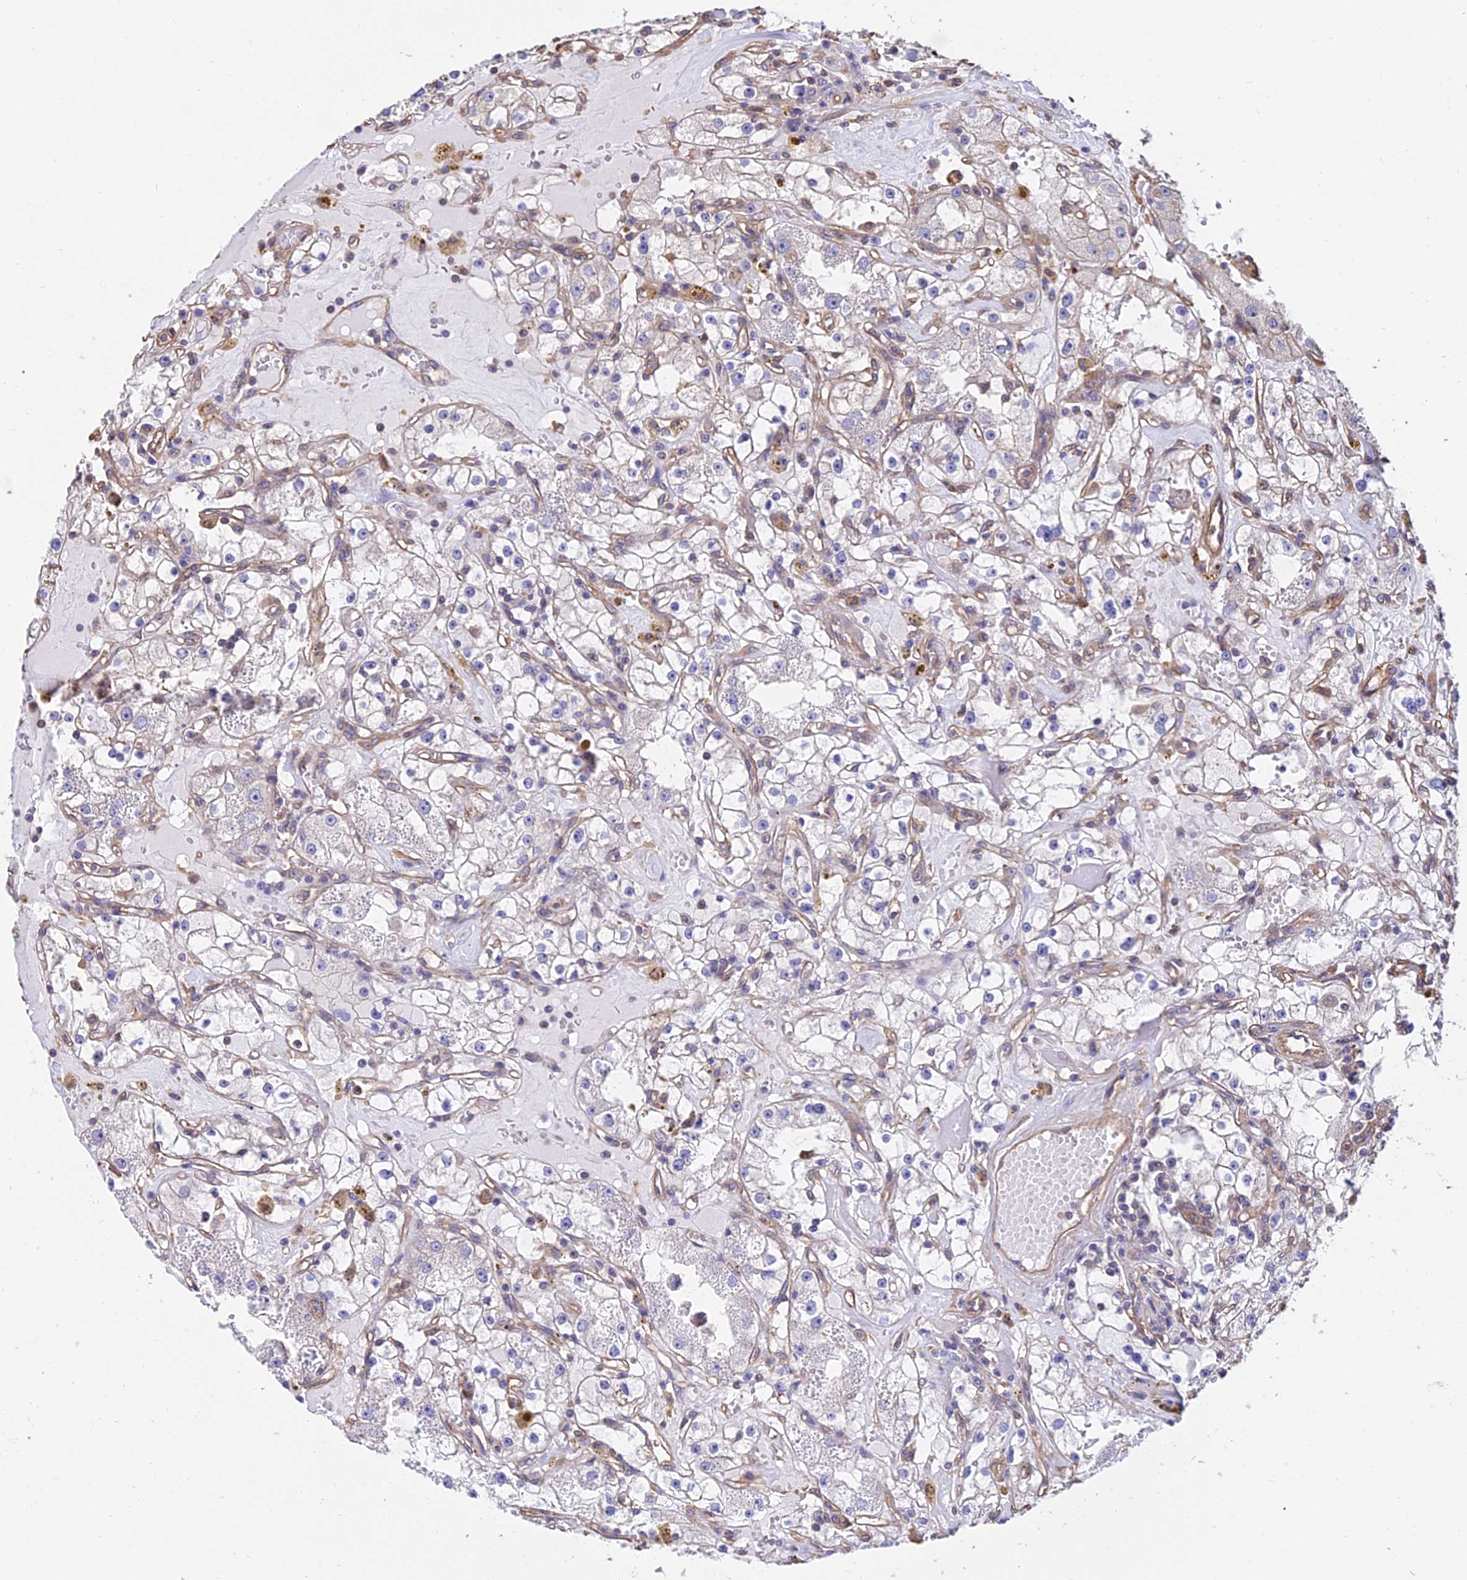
{"staining": {"intensity": "weak", "quantity": "<25%", "location": "cytoplasmic/membranous"}, "tissue": "renal cancer", "cell_type": "Tumor cells", "image_type": "cancer", "snomed": [{"axis": "morphology", "description": "Adenocarcinoma, NOS"}, {"axis": "topography", "description": "Kidney"}], "caption": "Human renal adenocarcinoma stained for a protein using immunohistochemistry displays no staining in tumor cells.", "gene": "CALM2", "patient": {"sex": "male", "age": 56}}